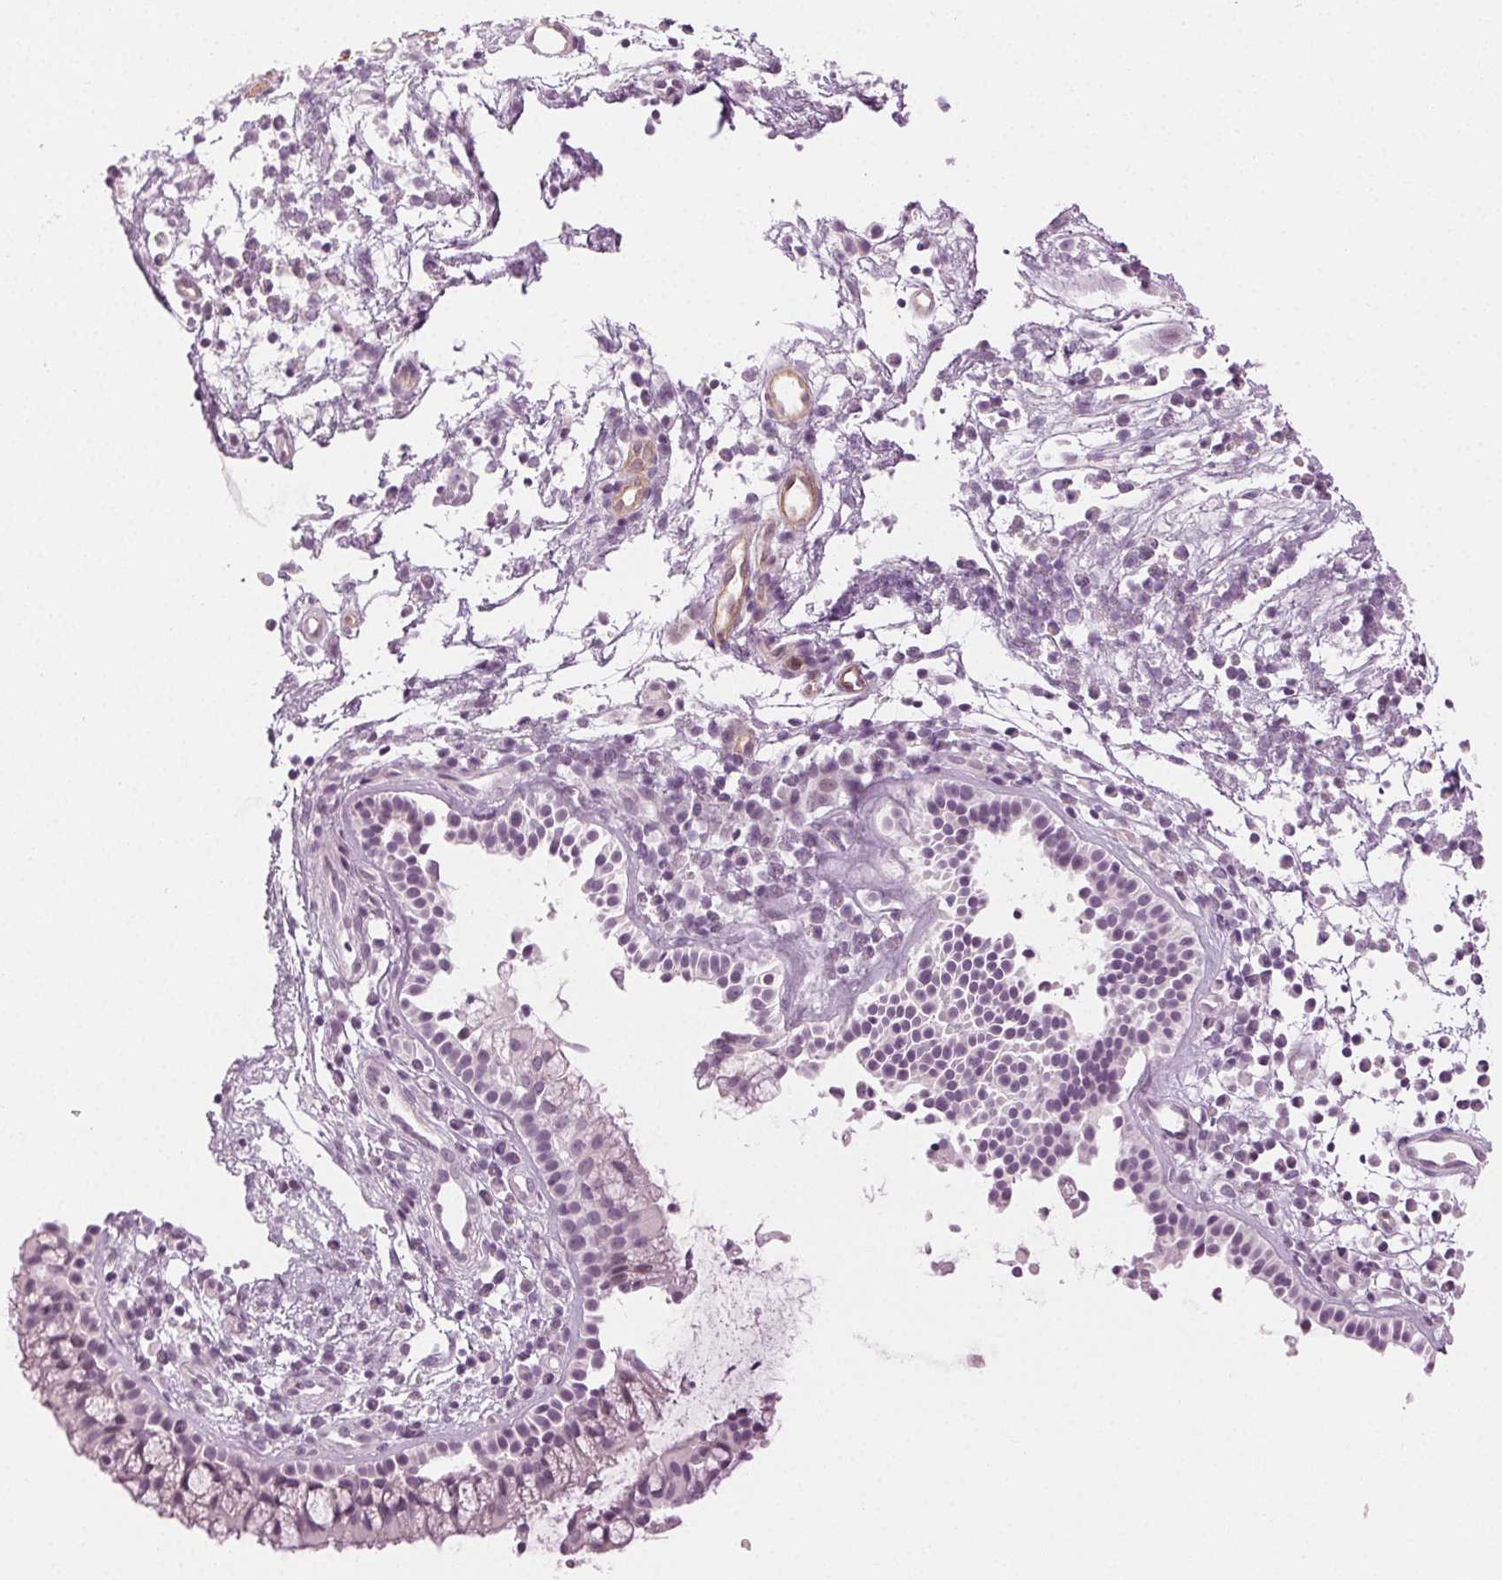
{"staining": {"intensity": "negative", "quantity": "none", "location": "none"}, "tissue": "nasopharynx", "cell_type": "Respiratory epithelial cells", "image_type": "normal", "snomed": [{"axis": "morphology", "description": "Normal tissue, NOS"}, {"axis": "topography", "description": "Nasopharynx"}], "caption": "Immunohistochemistry of benign human nasopharynx exhibits no positivity in respiratory epithelial cells. (DAB (3,3'-diaminobenzidine) immunohistochemistry with hematoxylin counter stain).", "gene": "AIF1L", "patient": {"sex": "male", "age": 77}}